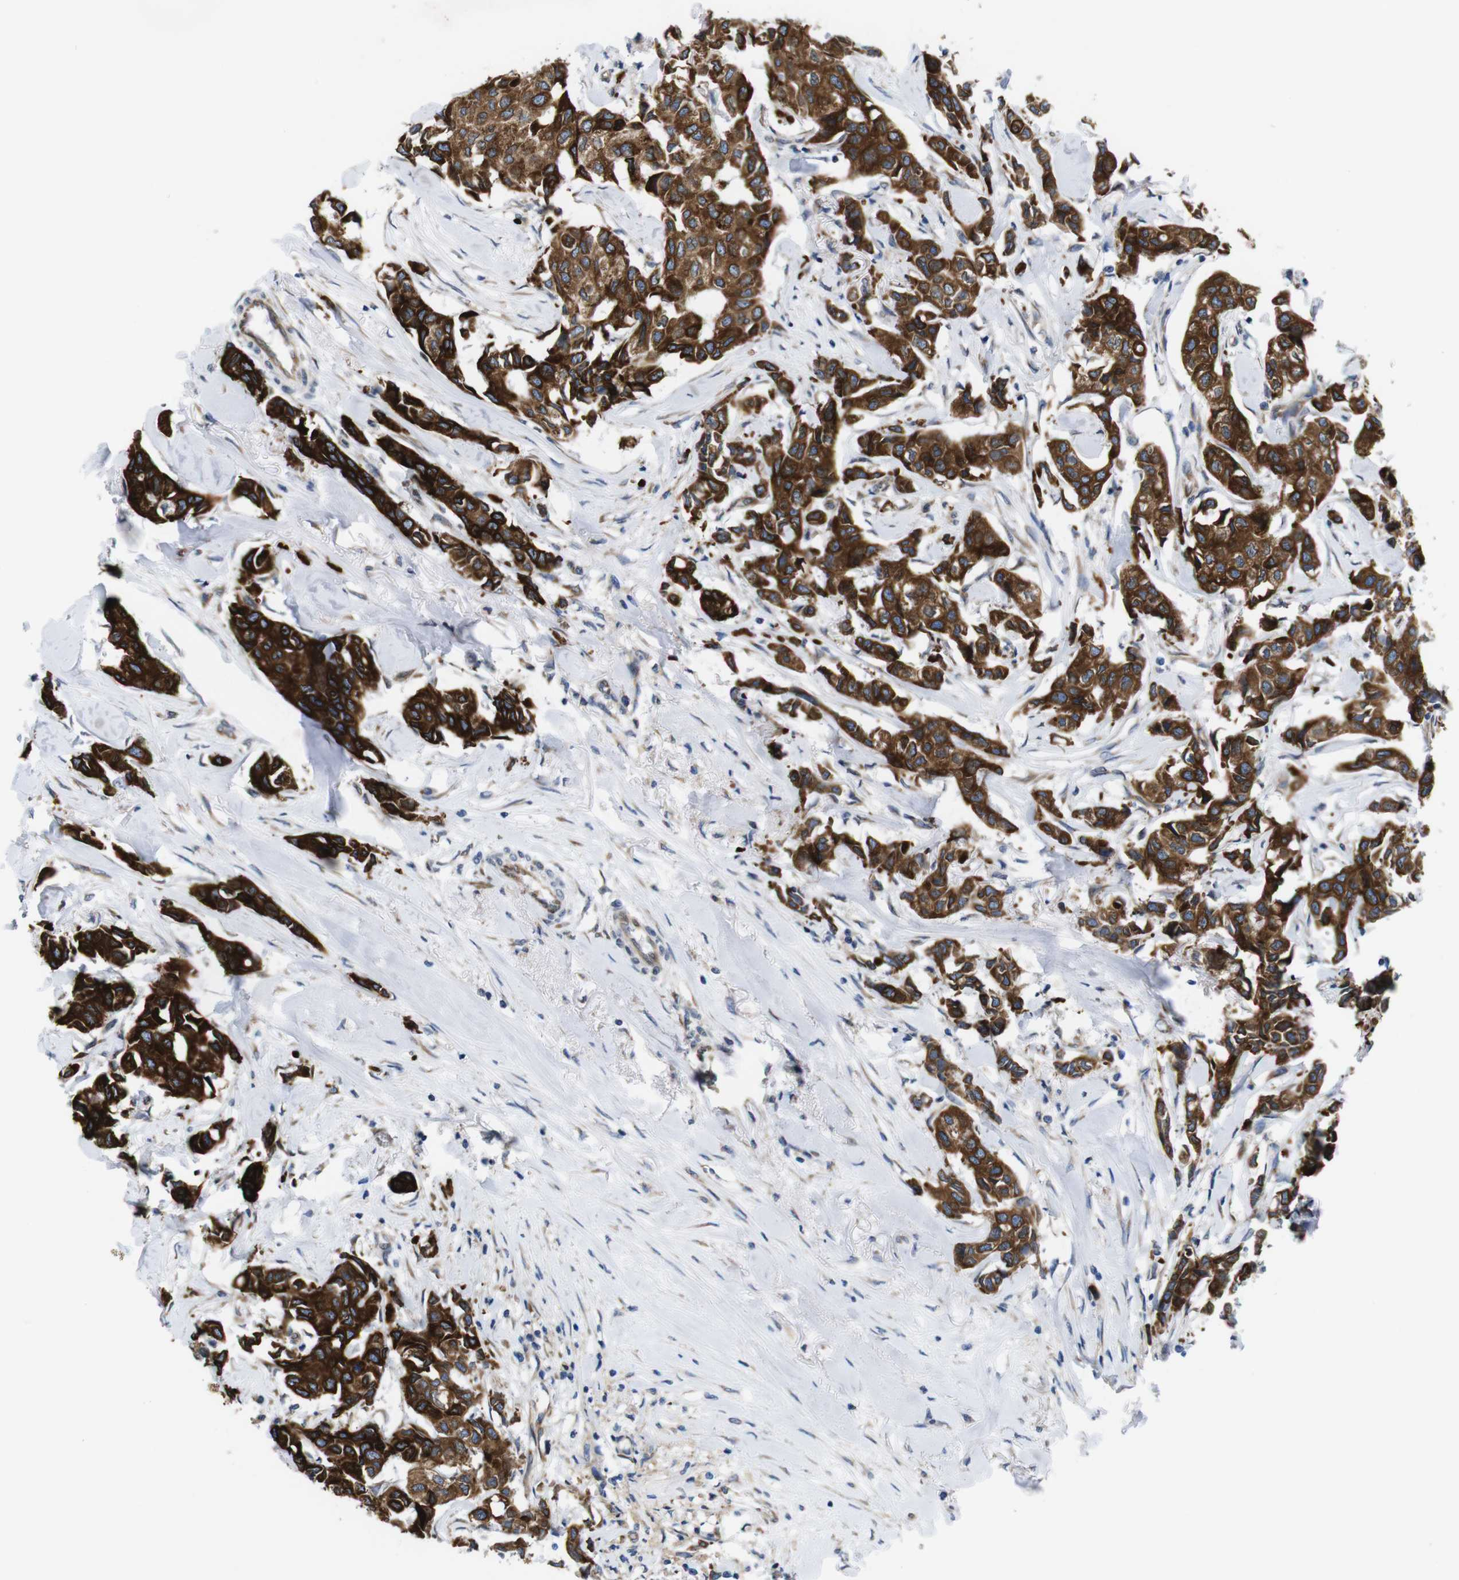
{"staining": {"intensity": "strong", "quantity": ">75%", "location": "cytoplasmic/membranous"}, "tissue": "breast cancer", "cell_type": "Tumor cells", "image_type": "cancer", "snomed": [{"axis": "morphology", "description": "Duct carcinoma"}, {"axis": "topography", "description": "Breast"}], "caption": "Immunohistochemistry (IHC) of intraductal carcinoma (breast) shows high levels of strong cytoplasmic/membranous expression in about >75% of tumor cells.", "gene": "HACD3", "patient": {"sex": "female", "age": 80}}